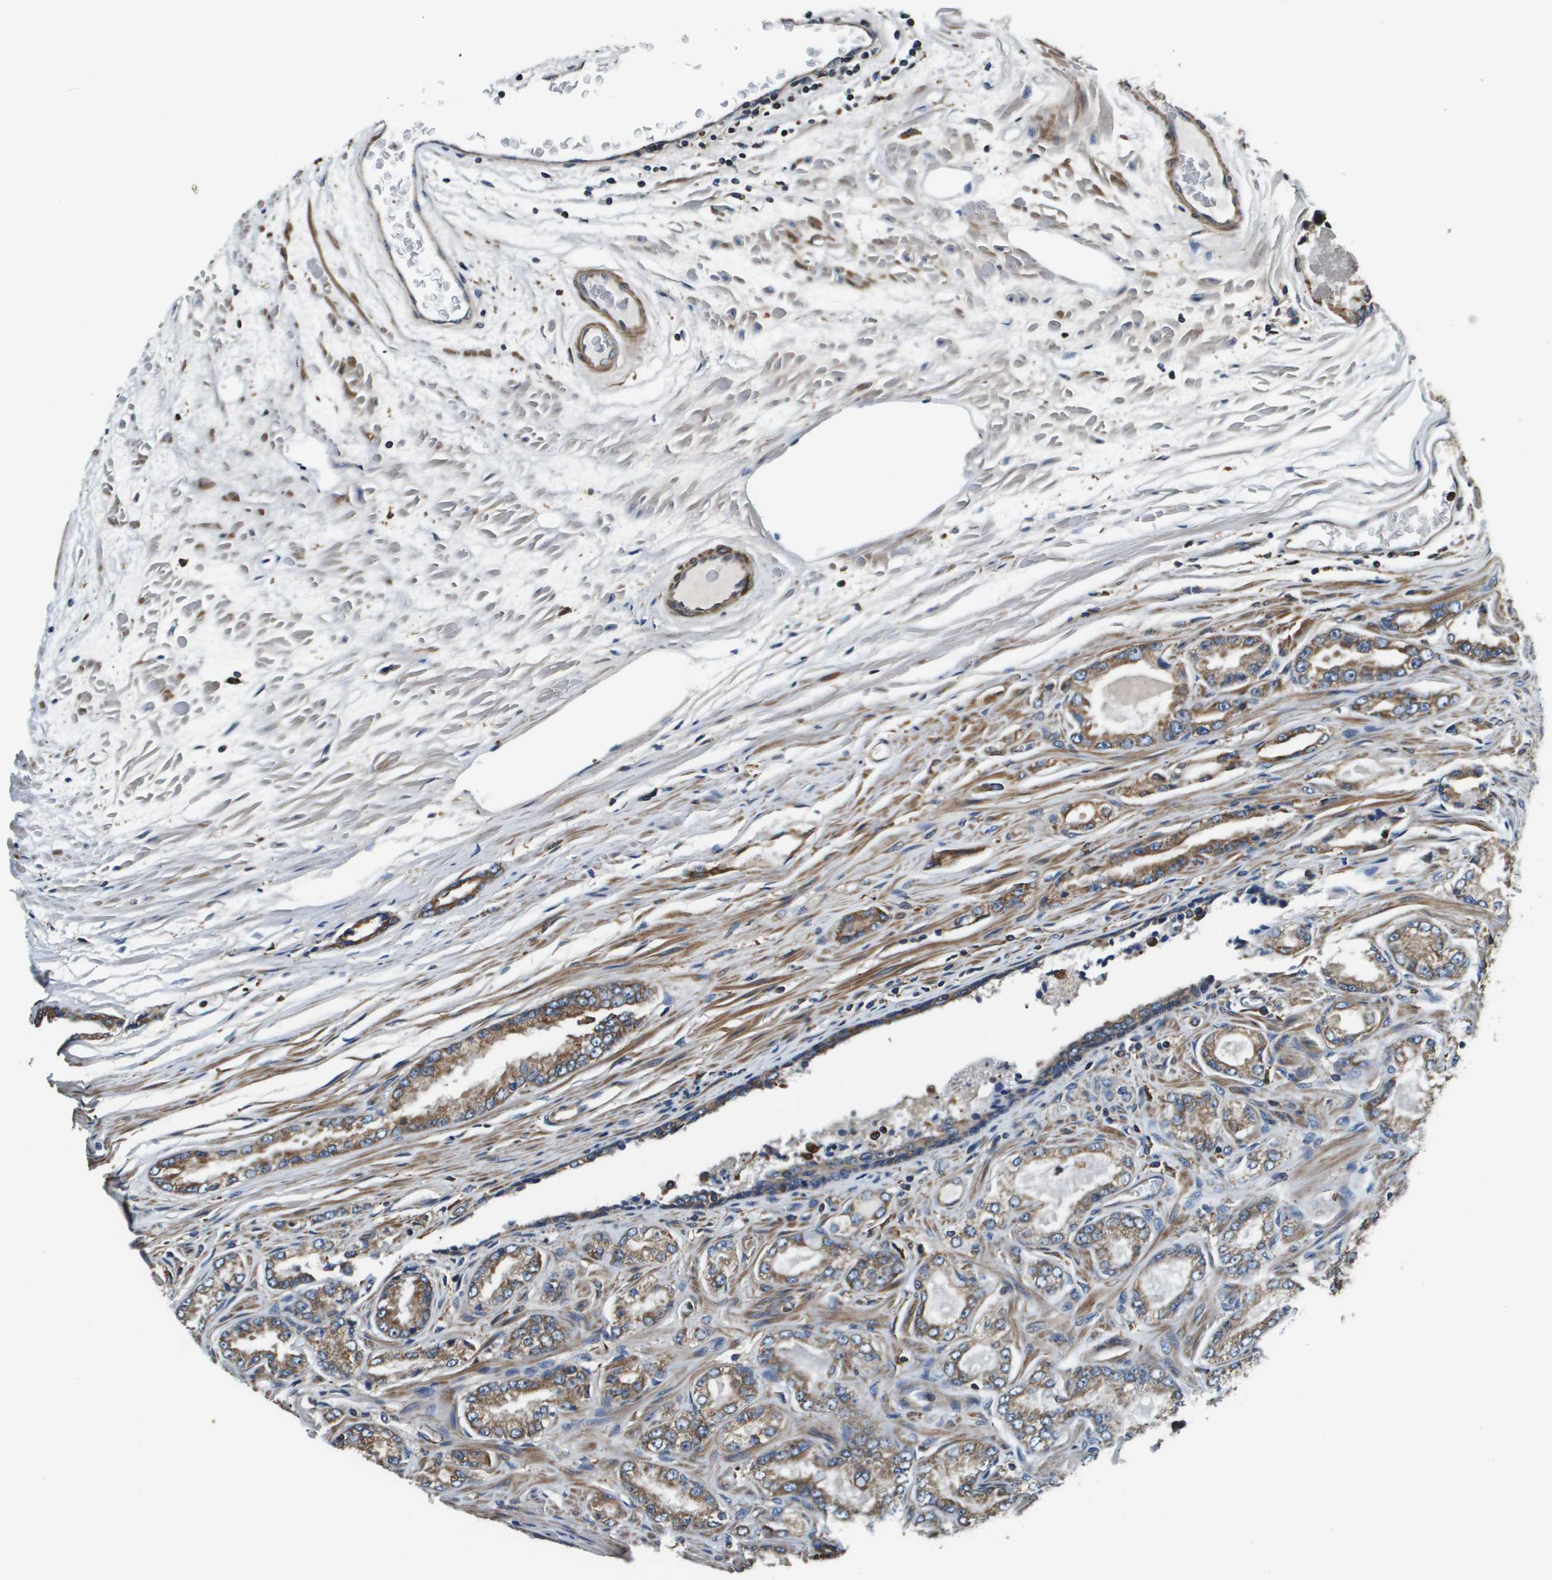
{"staining": {"intensity": "moderate", "quantity": ">75%", "location": "cytoplasmic/membranous"}, "tissue": "prostate cancer", "cell_type": "Tumor cells", "image_type": "cancer", "snomed": [{"axis": "morphology", "description": "Adenocarcinoma, High grade"}, {"axis": "topography", "description": "Prostate"}], "caption": "There is medium levels of moderate cytoplasmic/membranous expression in tumor cells of adenocarcinoma (high-grade) (prostate), as demonstrated by immunohistochemical staining (brown color).", "gene": "CNPY3", "patient": {"sex": "male", "age": 65}}